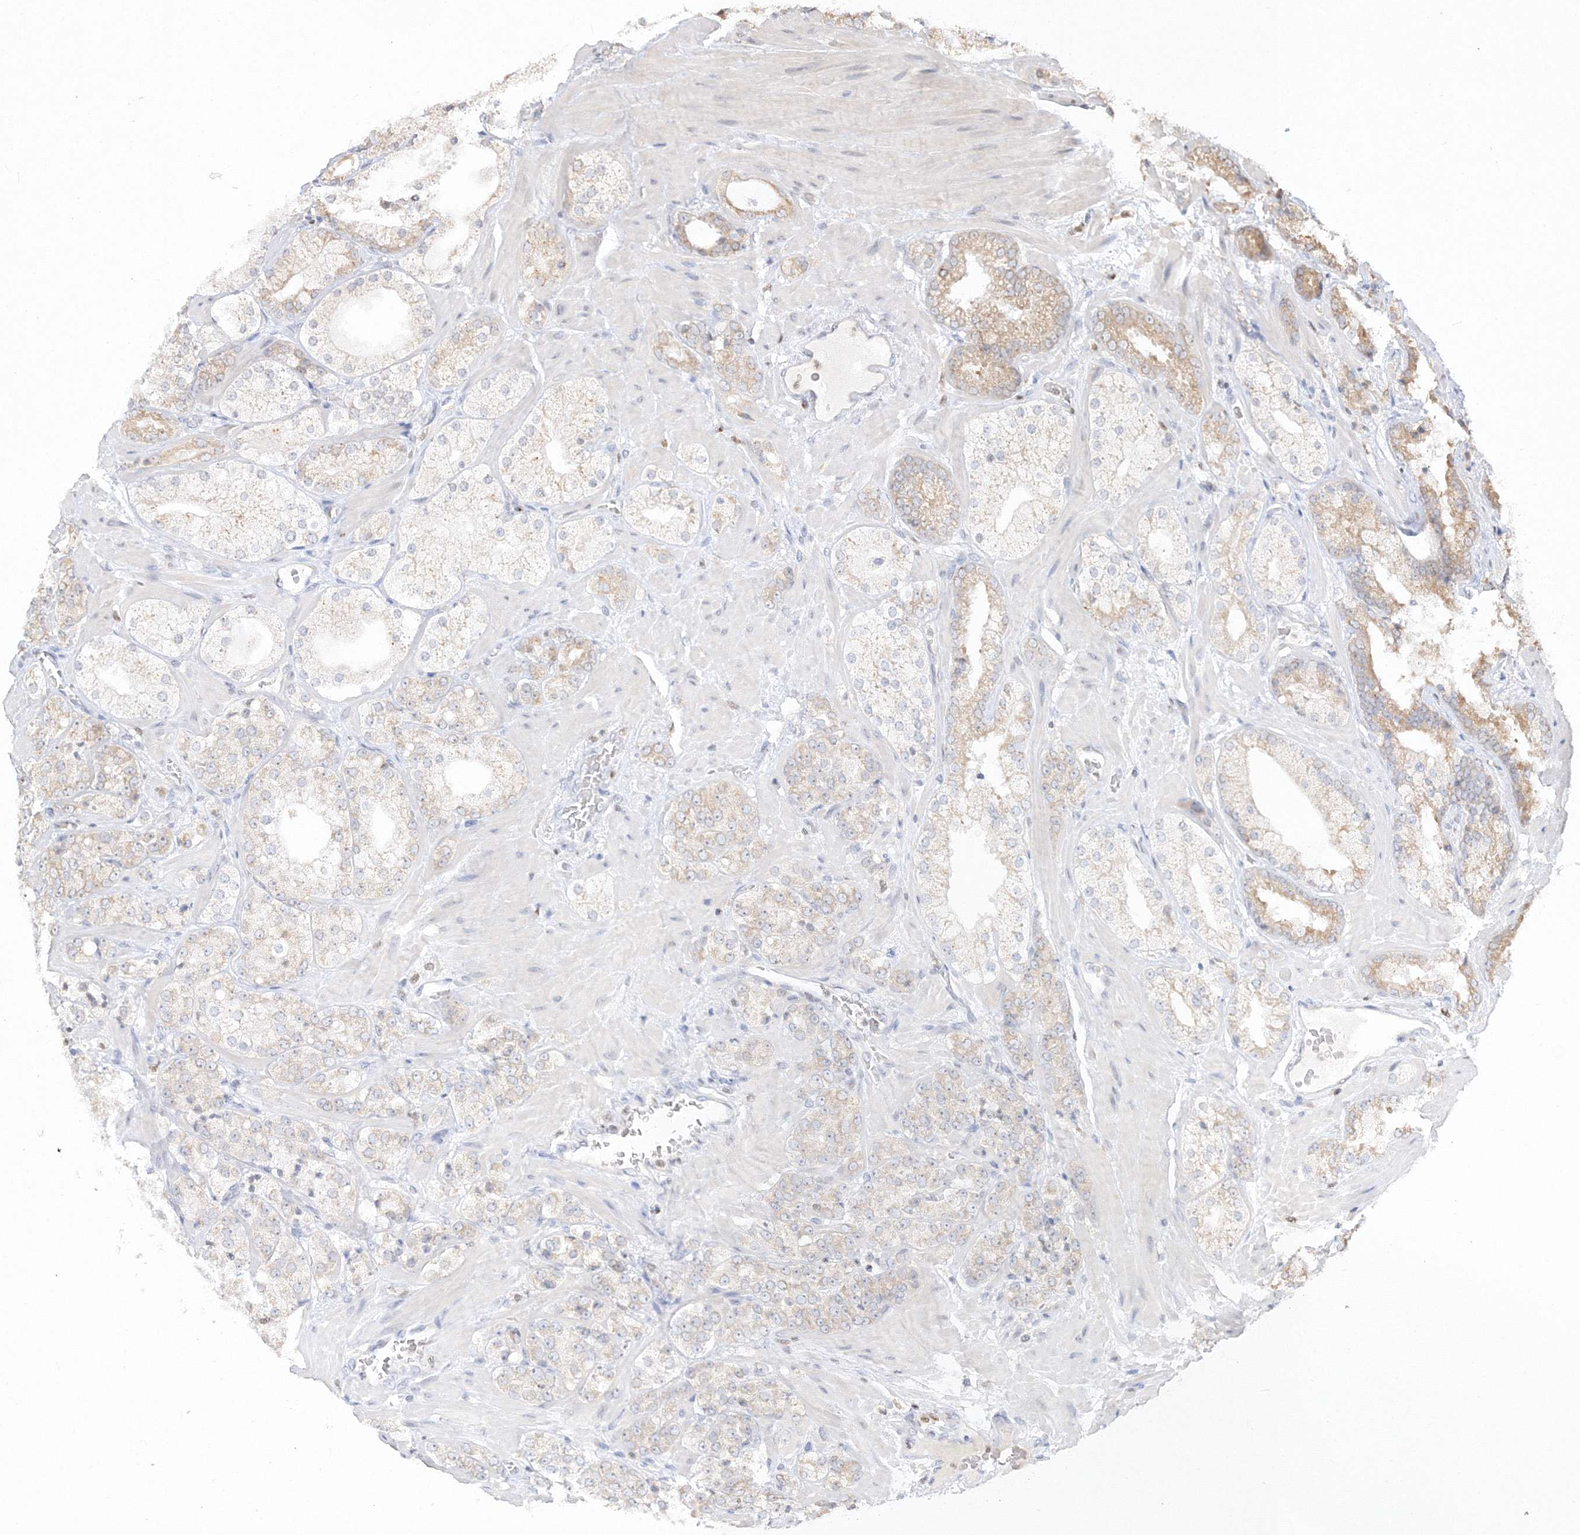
{"staining": {"intensity": "weak", "quantity": "<25%", "location": "cytoplasmic/membranous"}, "tissue": "prostate cancer", "cell_type": "Tumor cells", "image_type": "cancer", "snomed": [{"axis": "morphology", "description": "Adenocarcinoma, High grade"}, {"axis": "topography", "description": "Prostate"}], "caption": "High power microscopy photomicrograph of an immunohistochemistry (IHC) micrograph of high-grade adenocarcinoma (prostate), revealing no significant expression in tumor cells. (IHC, brightfield microscopy, high magnification).", "gene": "TMEM50B", "patient": {"sex": "male", "age": 64}}